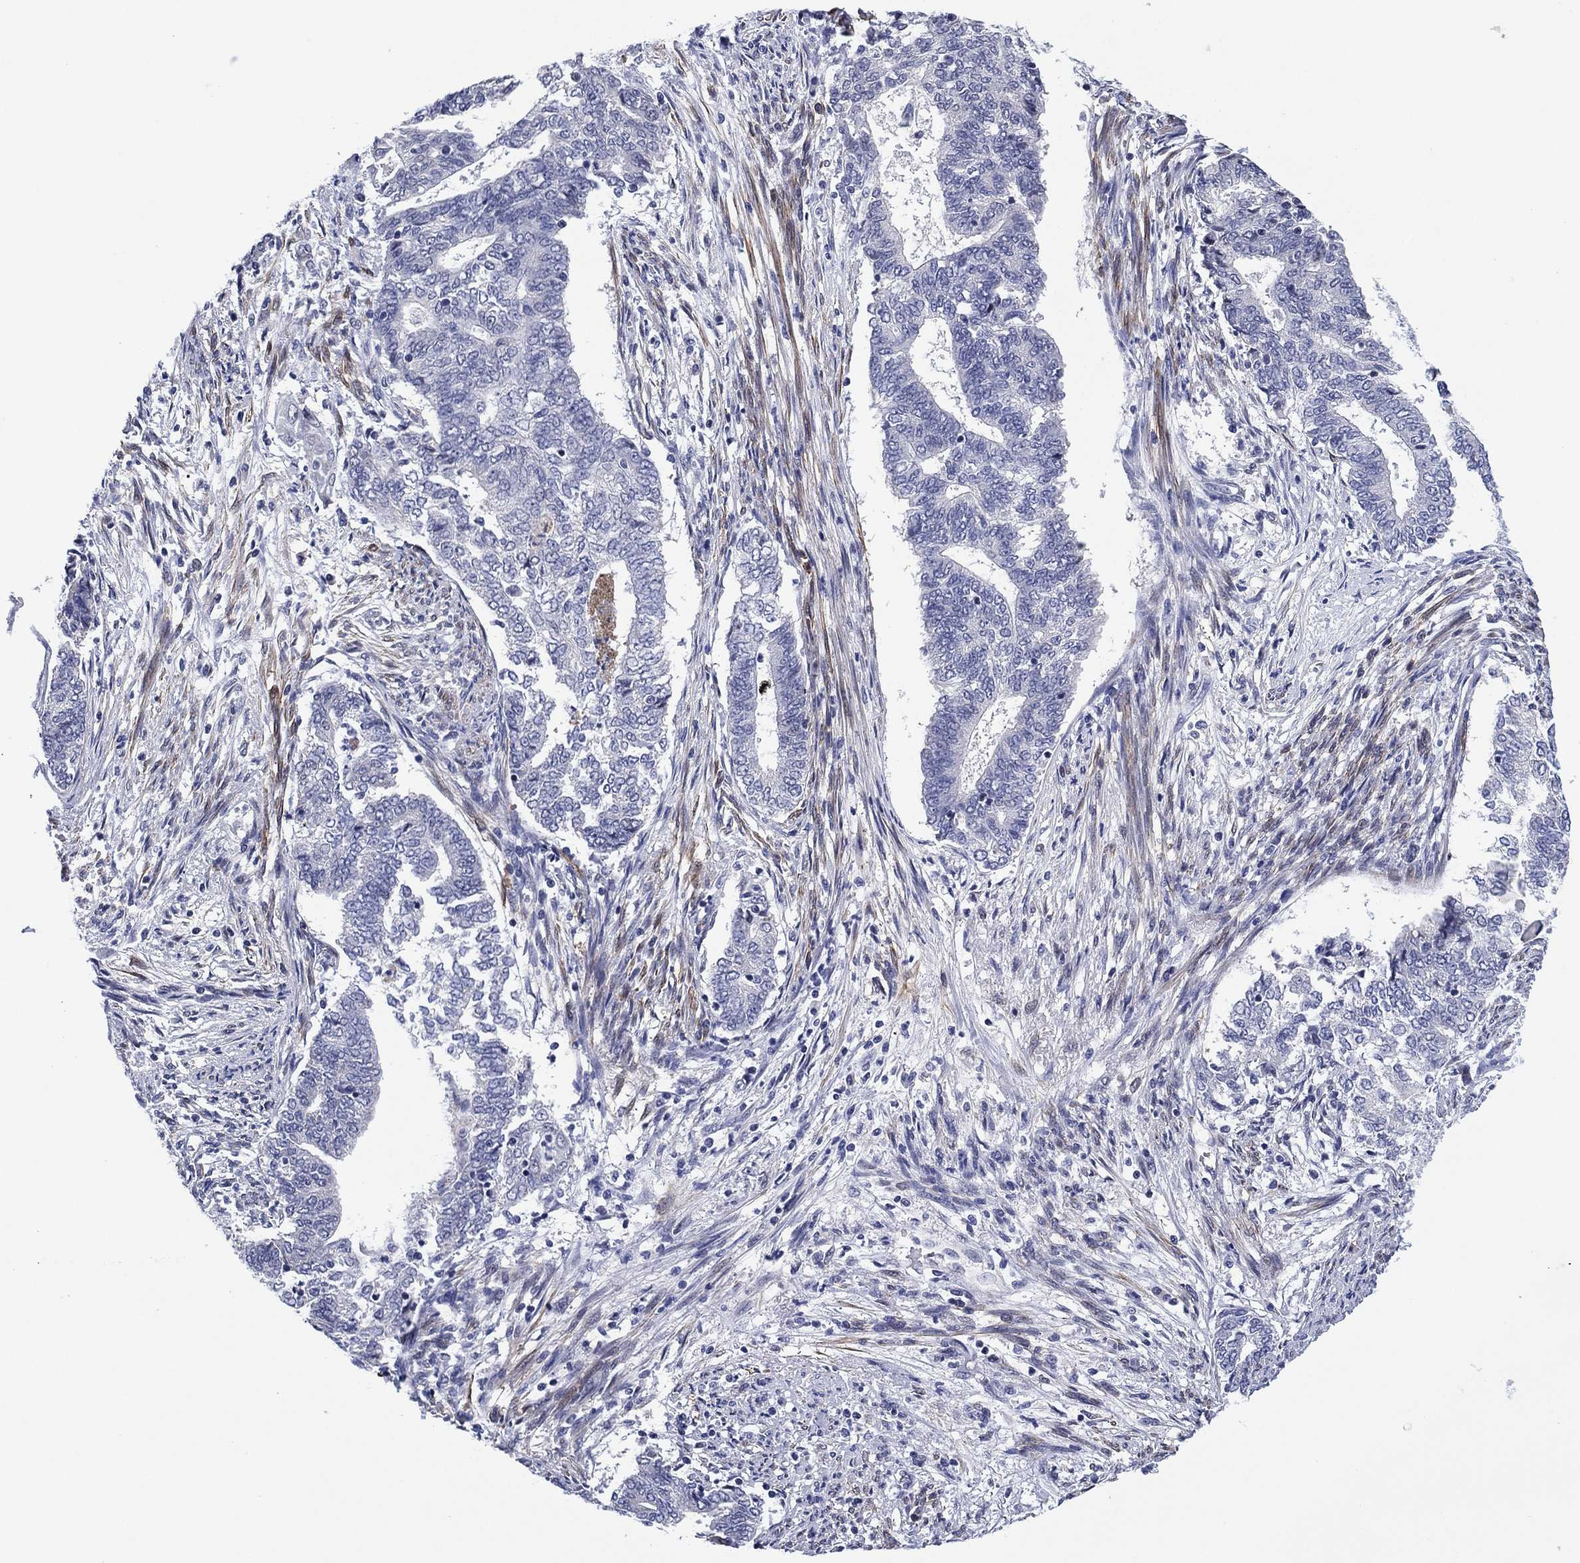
{"staining": {"intensity": "negative", "quantity": "none", "location": "none"}, "tissue": "endometrial cancer", "cell_type": "Tumor cells", "image_type": "cancer", "snomed": [{"axis": "morphology", "description": "Adenocarcinoma, NOS"}, {"axis": "topography", "description": "Endometrium"}], "caption": "Immunohistochemistry photomicrograph of adenocarcinoma (endometrial) stained for a protein (brown), which reveals no staining in tumor cells. (DAB (3,3'-diaminobenzidine) immunohistochemistry with hematoxylin counter stain).", "gene": "CLIP3", "patient": {"sex": "female", "age": 65}}